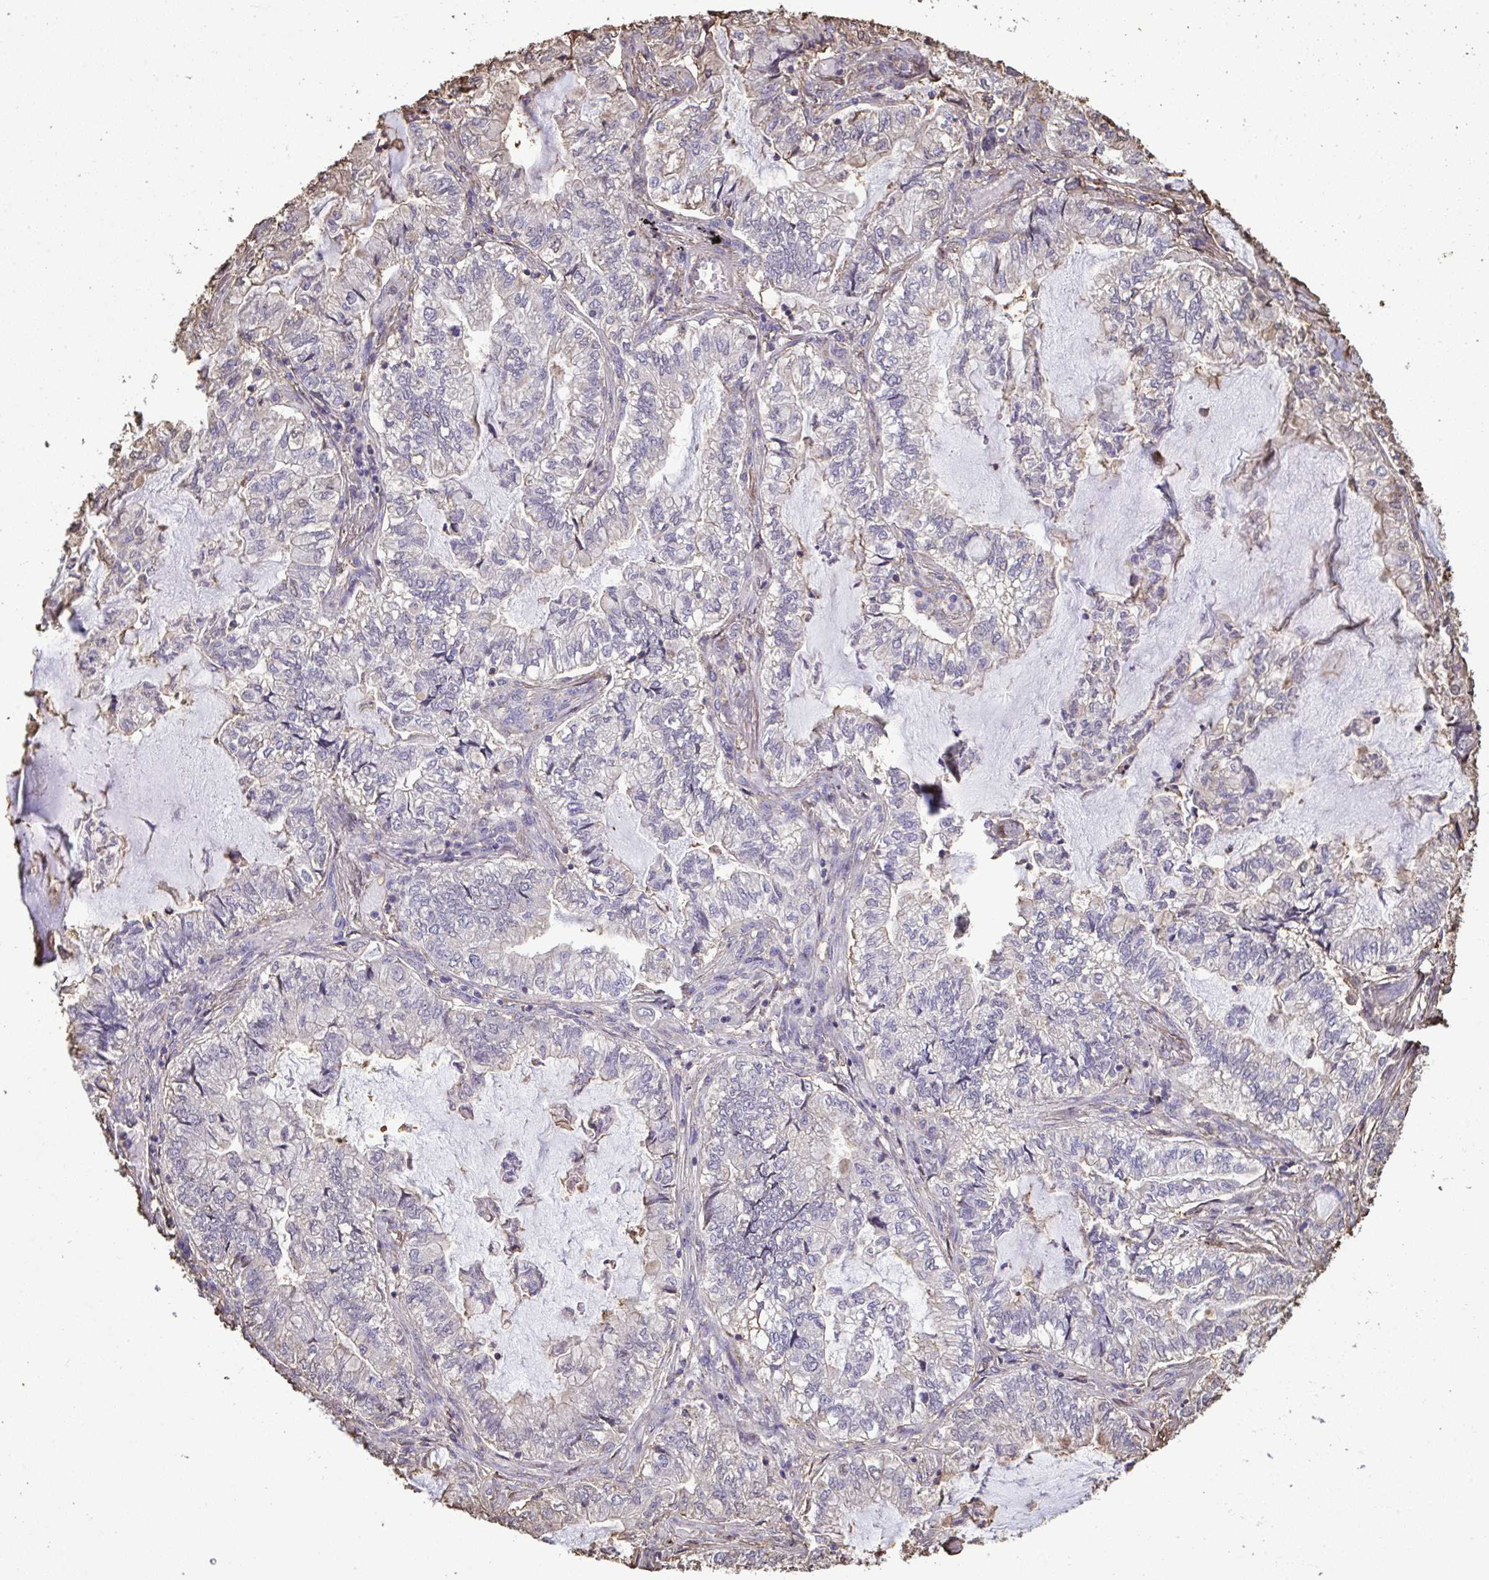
{"staining": {"intensity": "negative", "quantity": "none", "location": "none"}, "tissue": "lung cancer", "cell_type": "Tumor cells", "image_type": "cancer", "snomed": [{"axis": "morphology", "description": "Adenocarcinoma, NOS"}, {"axis": "topography", "description": "Lymph node"}, {"axis": "topography", "description": "Lung"}], "caption": "IHC of human lung adenocarcinoma demonstrates no expression in tumor cells.", "gene": "ANXA5", "patient": {"sex": "male", "age": 66}}